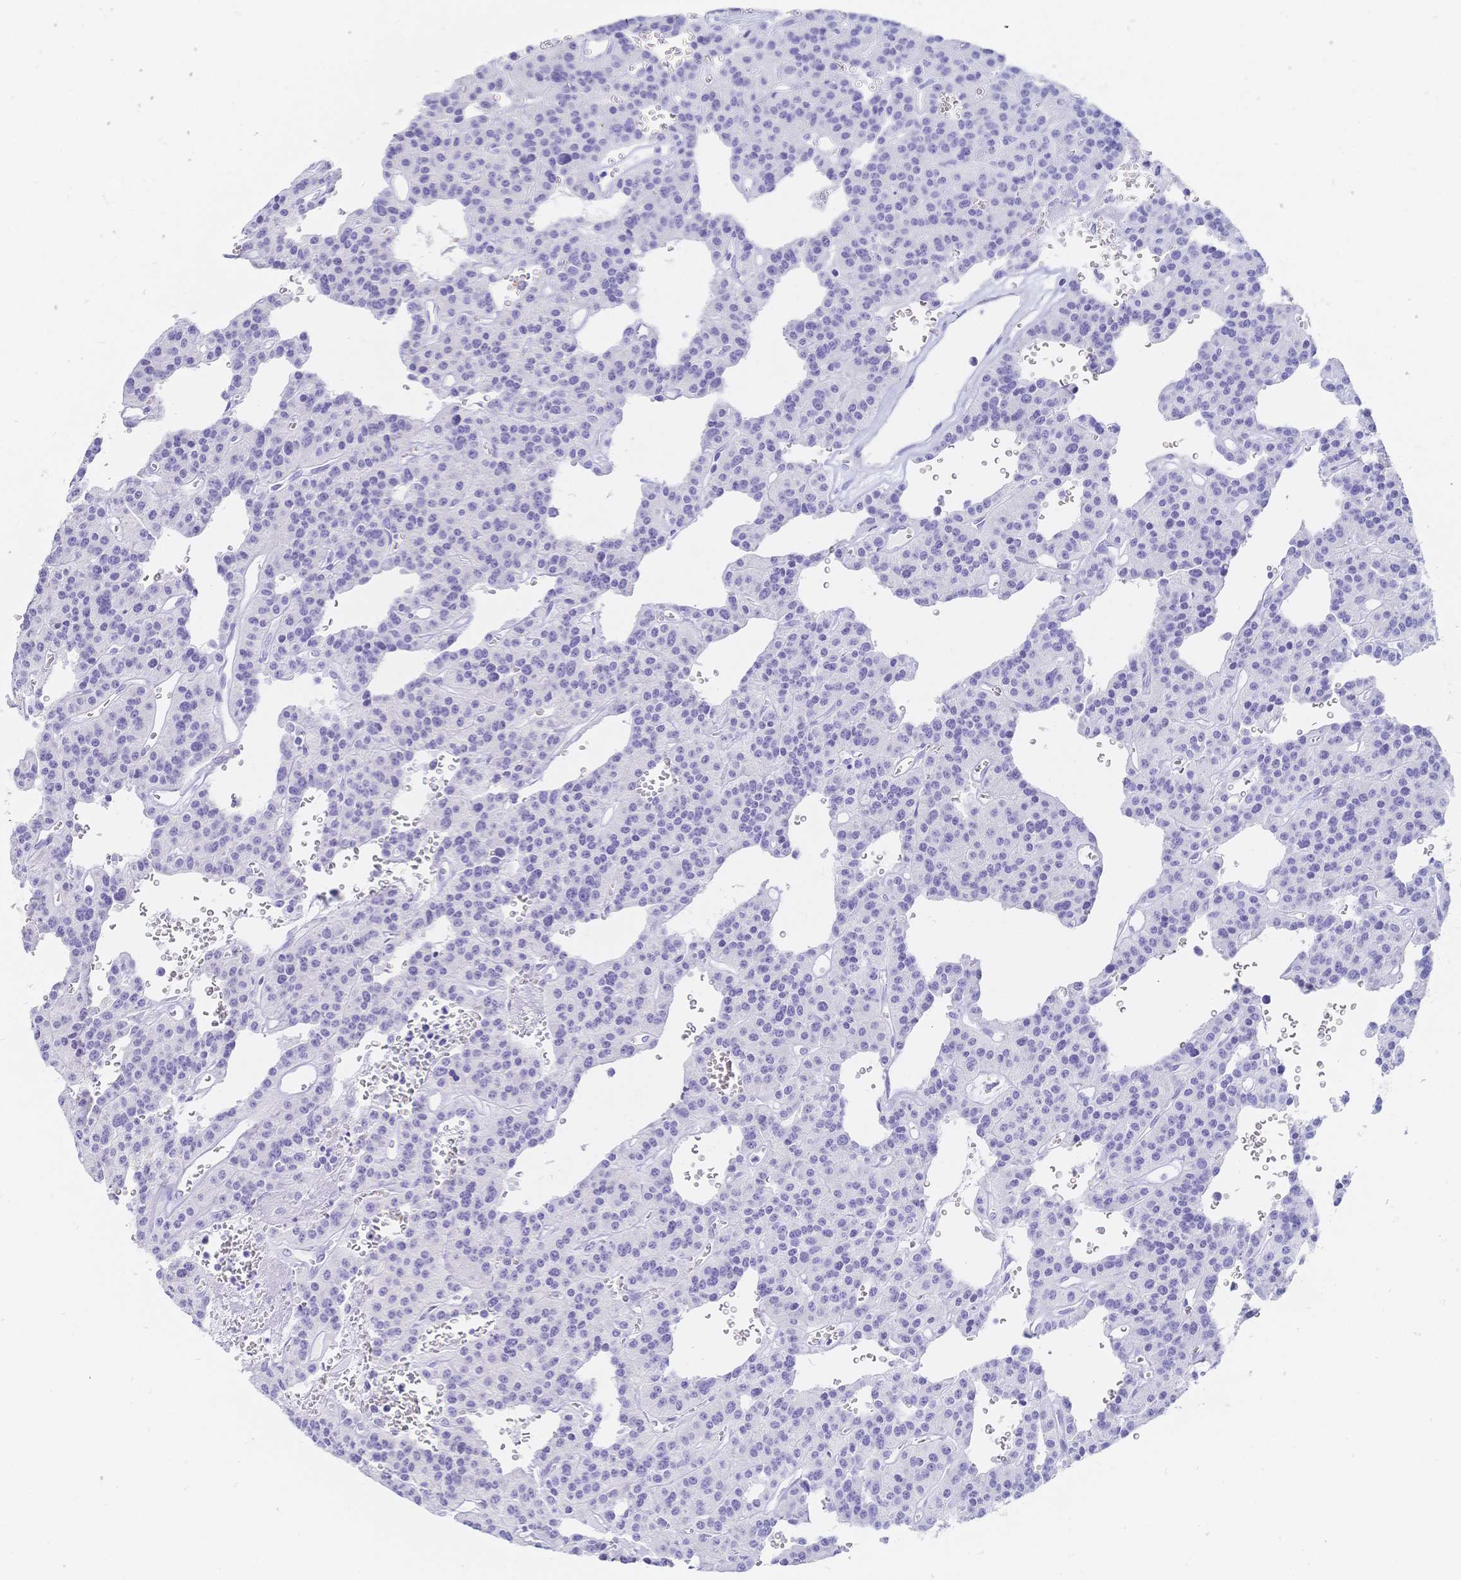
{"staining": {"intensity": "negative", "quantity": "none", "location": "none"}, "tissue": "carcinoid", "cell_type": "Tumor cells", "image_type": "cancer", "snomed": [{"axis": "morphology", "description": "Carcinoid, malignant, NOS"}, {"axis": "topography", "description": "Lung"}], "caption": "Protein analysis of carcinoid (malignant) displays no significant staining in tumor cells.", "gene": "MEP1B", "patient": {"sex": "female", "age": 71}}